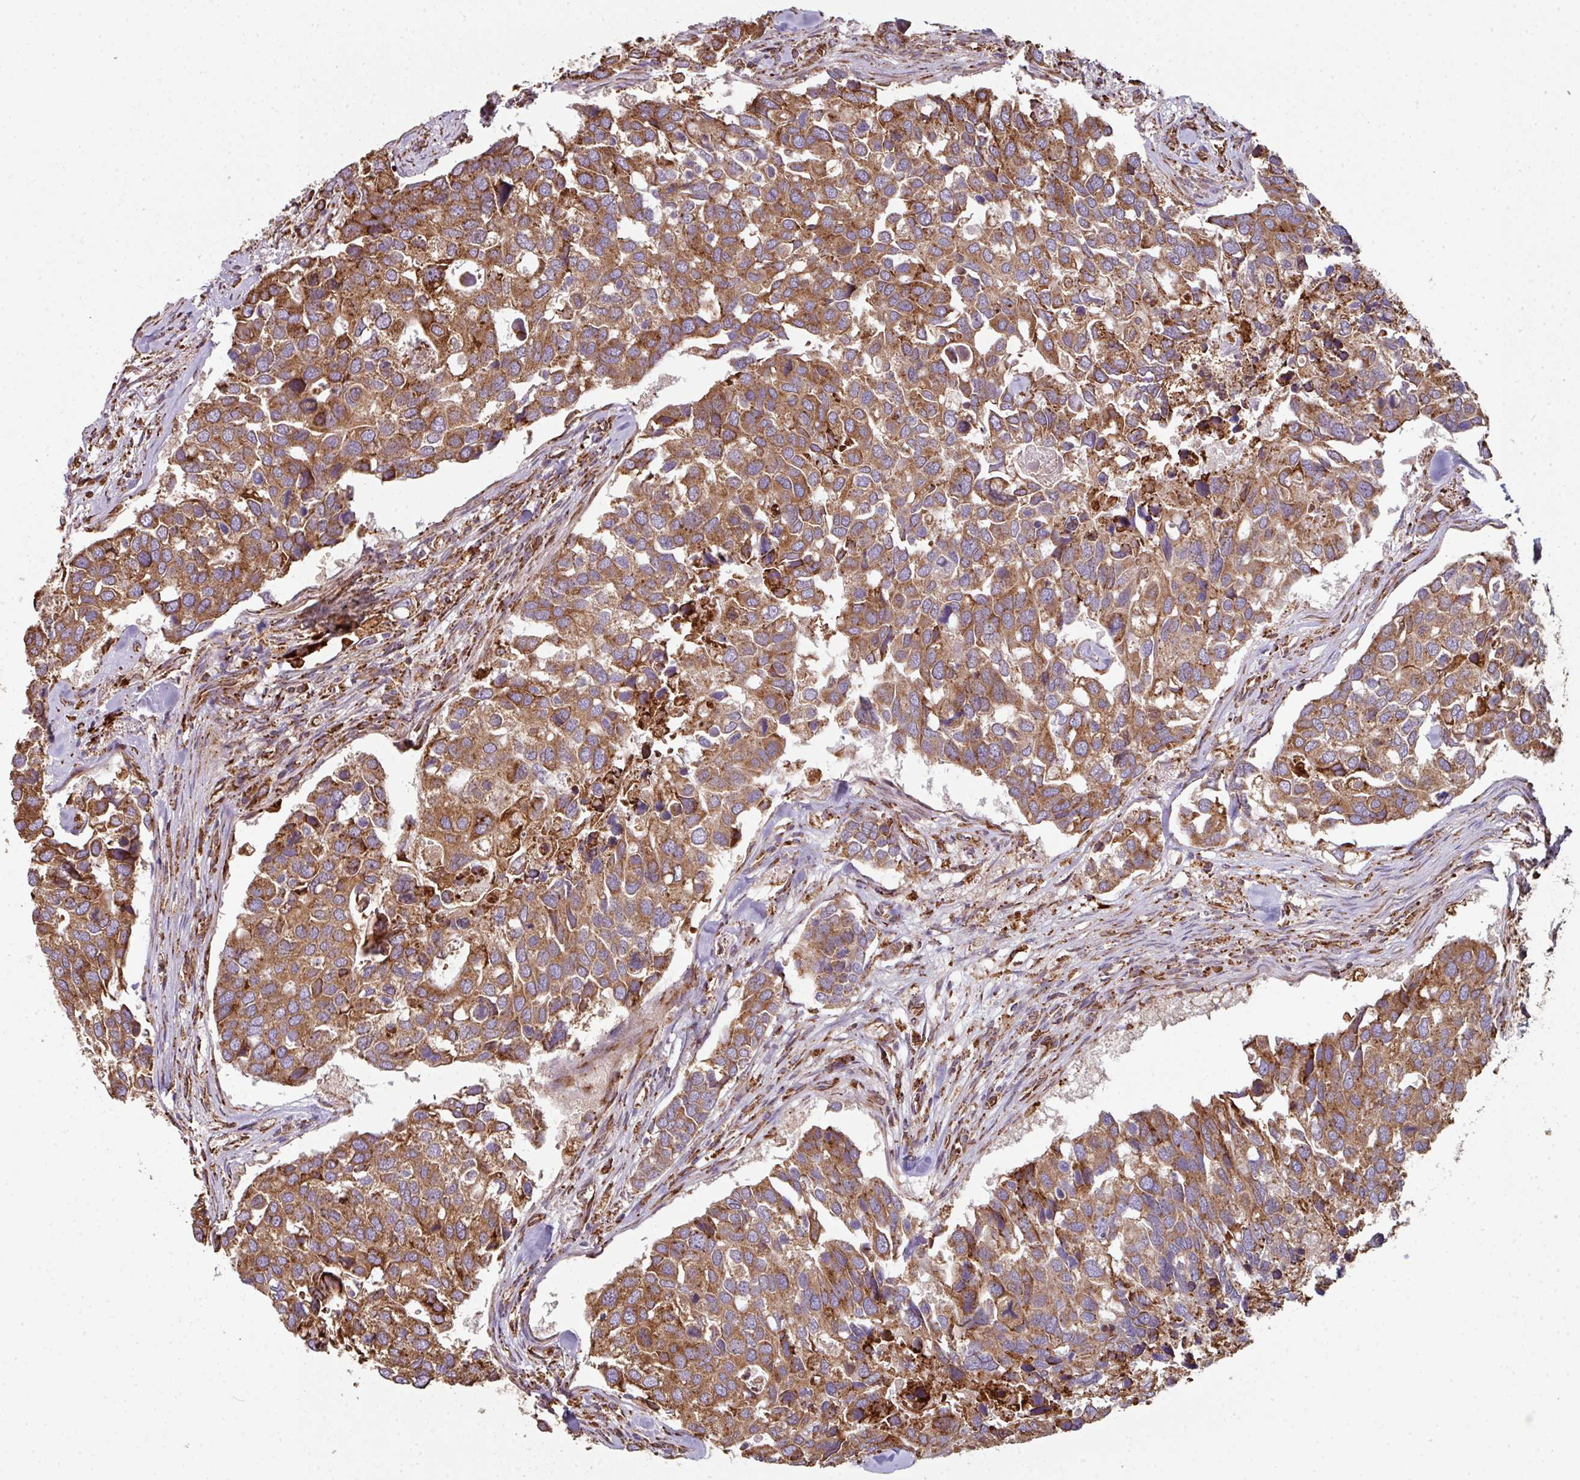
{"staining": {"intensity": "moderate", "quantity": ">75%", "location": "cytoplasmic/membranous"}, "tissue": "breast cancer", "cell_type": "Tumor cells", "image_type": "cancer", "snomed": [{"axis": "morphology", "description": "Duct carcinoma"}, {"axis": "topography", "description": "Breast"}], "caption": "IHC image of breast invasive ductal carcinoma stained for a protein (brown), which exhibits medium levels of moderate cytoplasmic/membranous staining in approximately >75% of tumor cells.", "gene": "FAT4", "patient": {"sex": "female", "age": 83}}